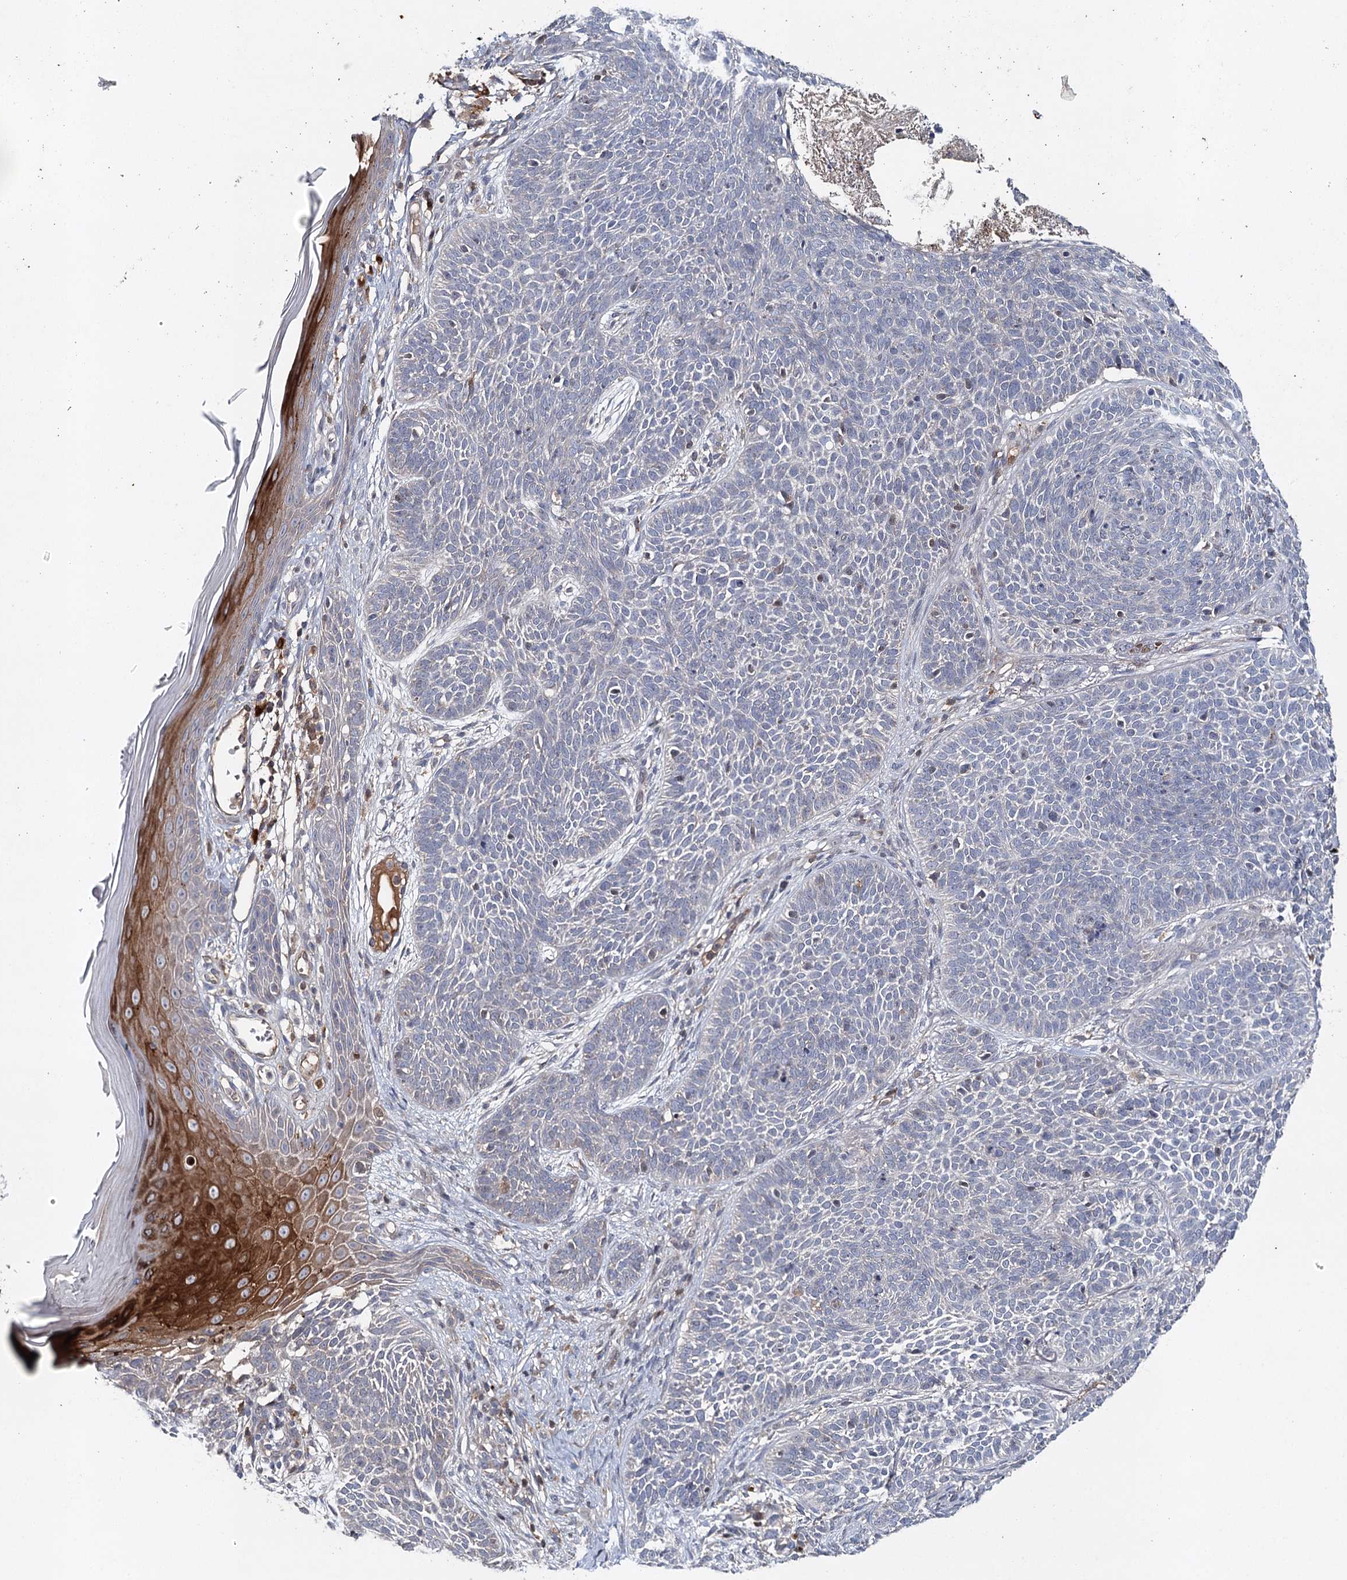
{"staining": {"intensity": "negative", "quantity": "none", "location": "none"}, "tissue": "skin cancer", "cell_type": "Tumor cells", "image_type": "cancer", "snomed": [{"axis": "morphology", "description": "Basal cell carcinoma"}, {"axis": "topography", "description": "Skin"}], "caption": "Skin cancer stained for a protein using IHC demonstrates no staining tumor cells.", "gene": "SLC41A2", "patient": {"sex": "male", "age": 85}}